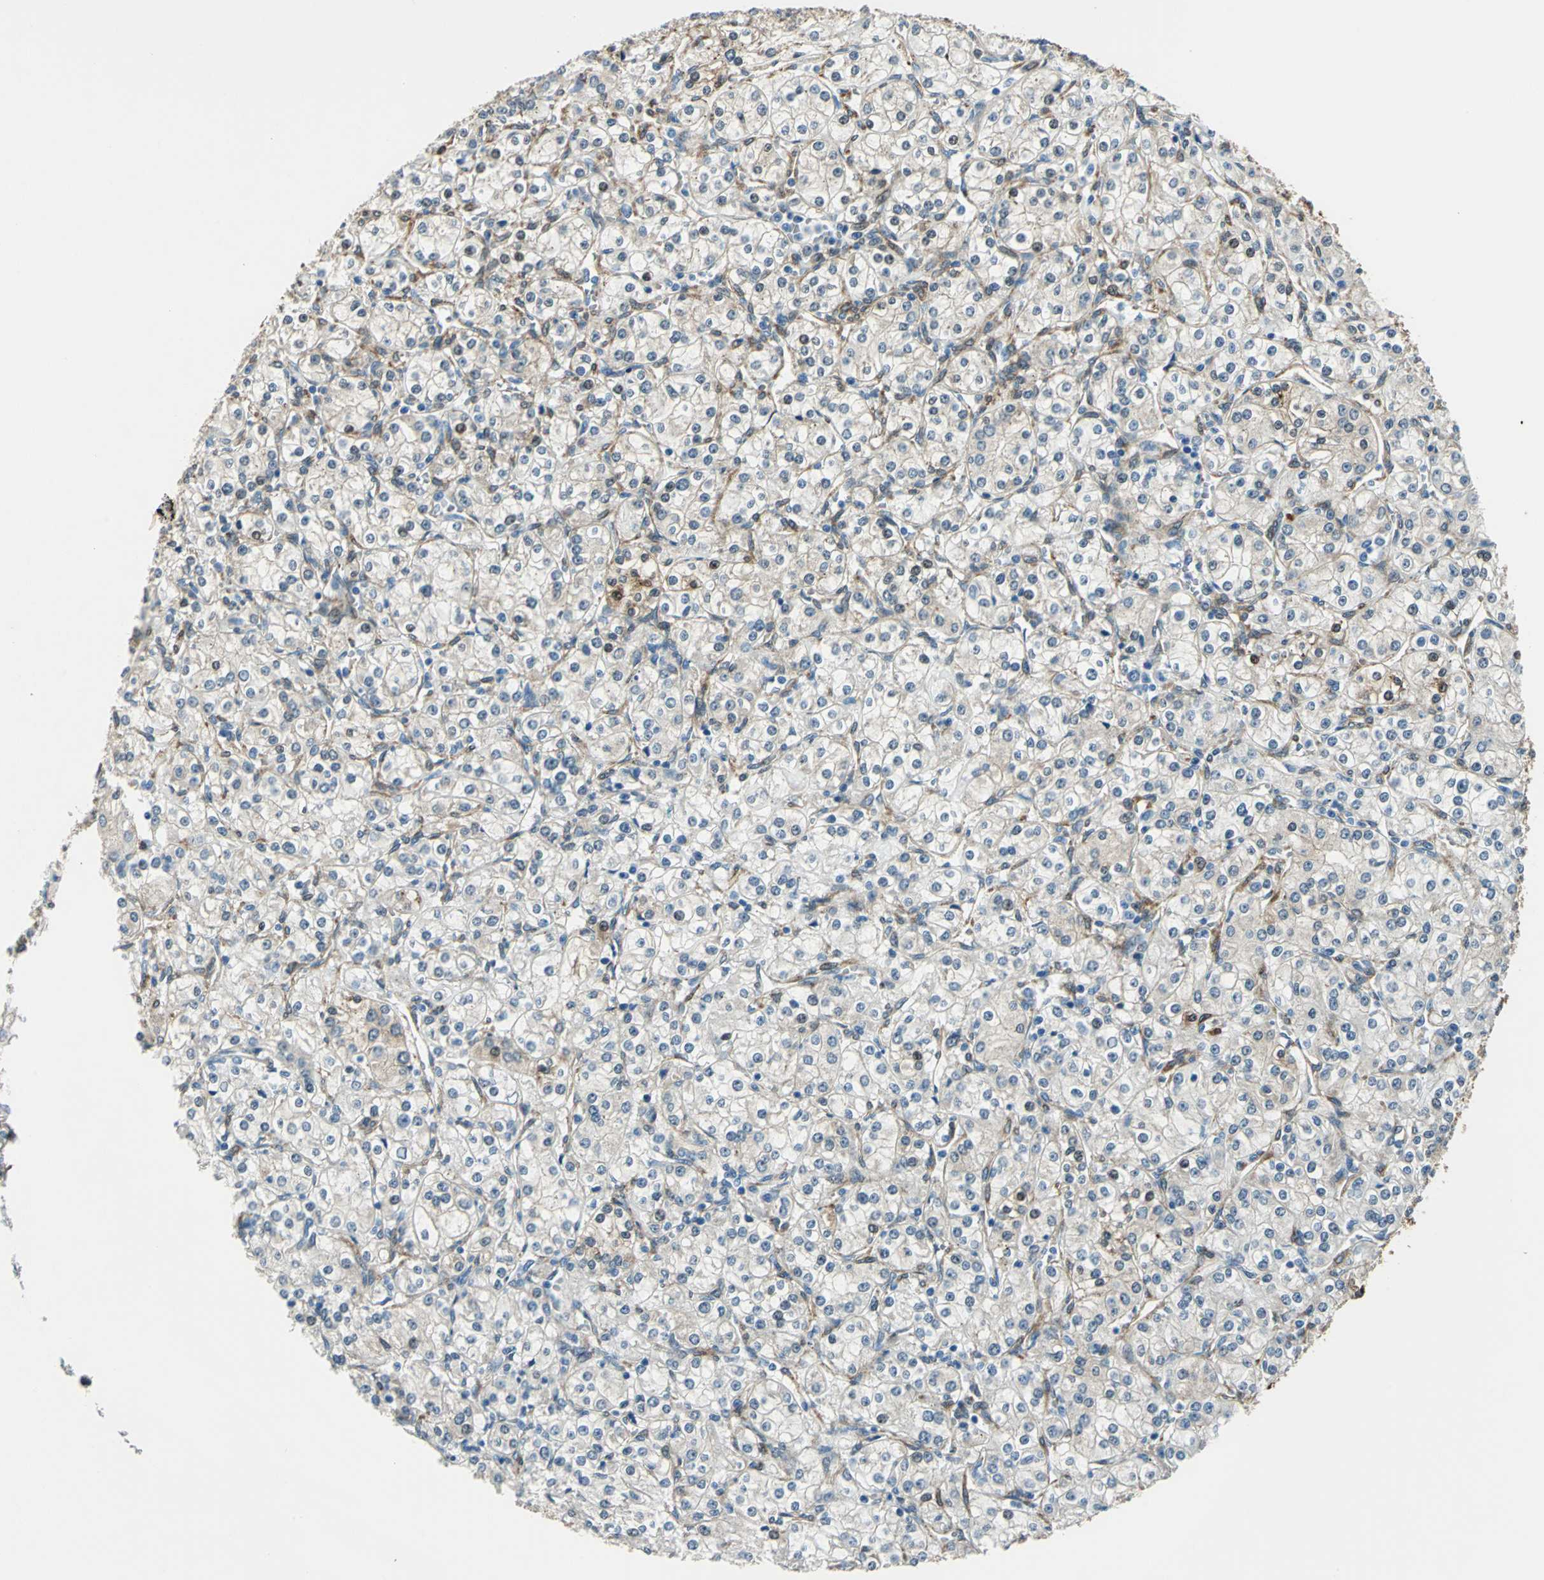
{"staining": {"intensity": "weak", "quantity": "<25%", "location": "cytoplasmic/membranous"}, "tissue": "renal cancer", "cell_type": "Tumor cells", "image_type": "cancer", "snomed": [{"axis": "morphology", "description": "Adenocarcinoma, NOS"}, {"axis": "topography", "description": "Kidney"}], "caption": "A photomicrograph of renal adenocarcinoma stained for a protein exhibits no brown staining in tumor cells.", "gene": "HSPB1", "patient": {"sex": "male", "age": 77}}